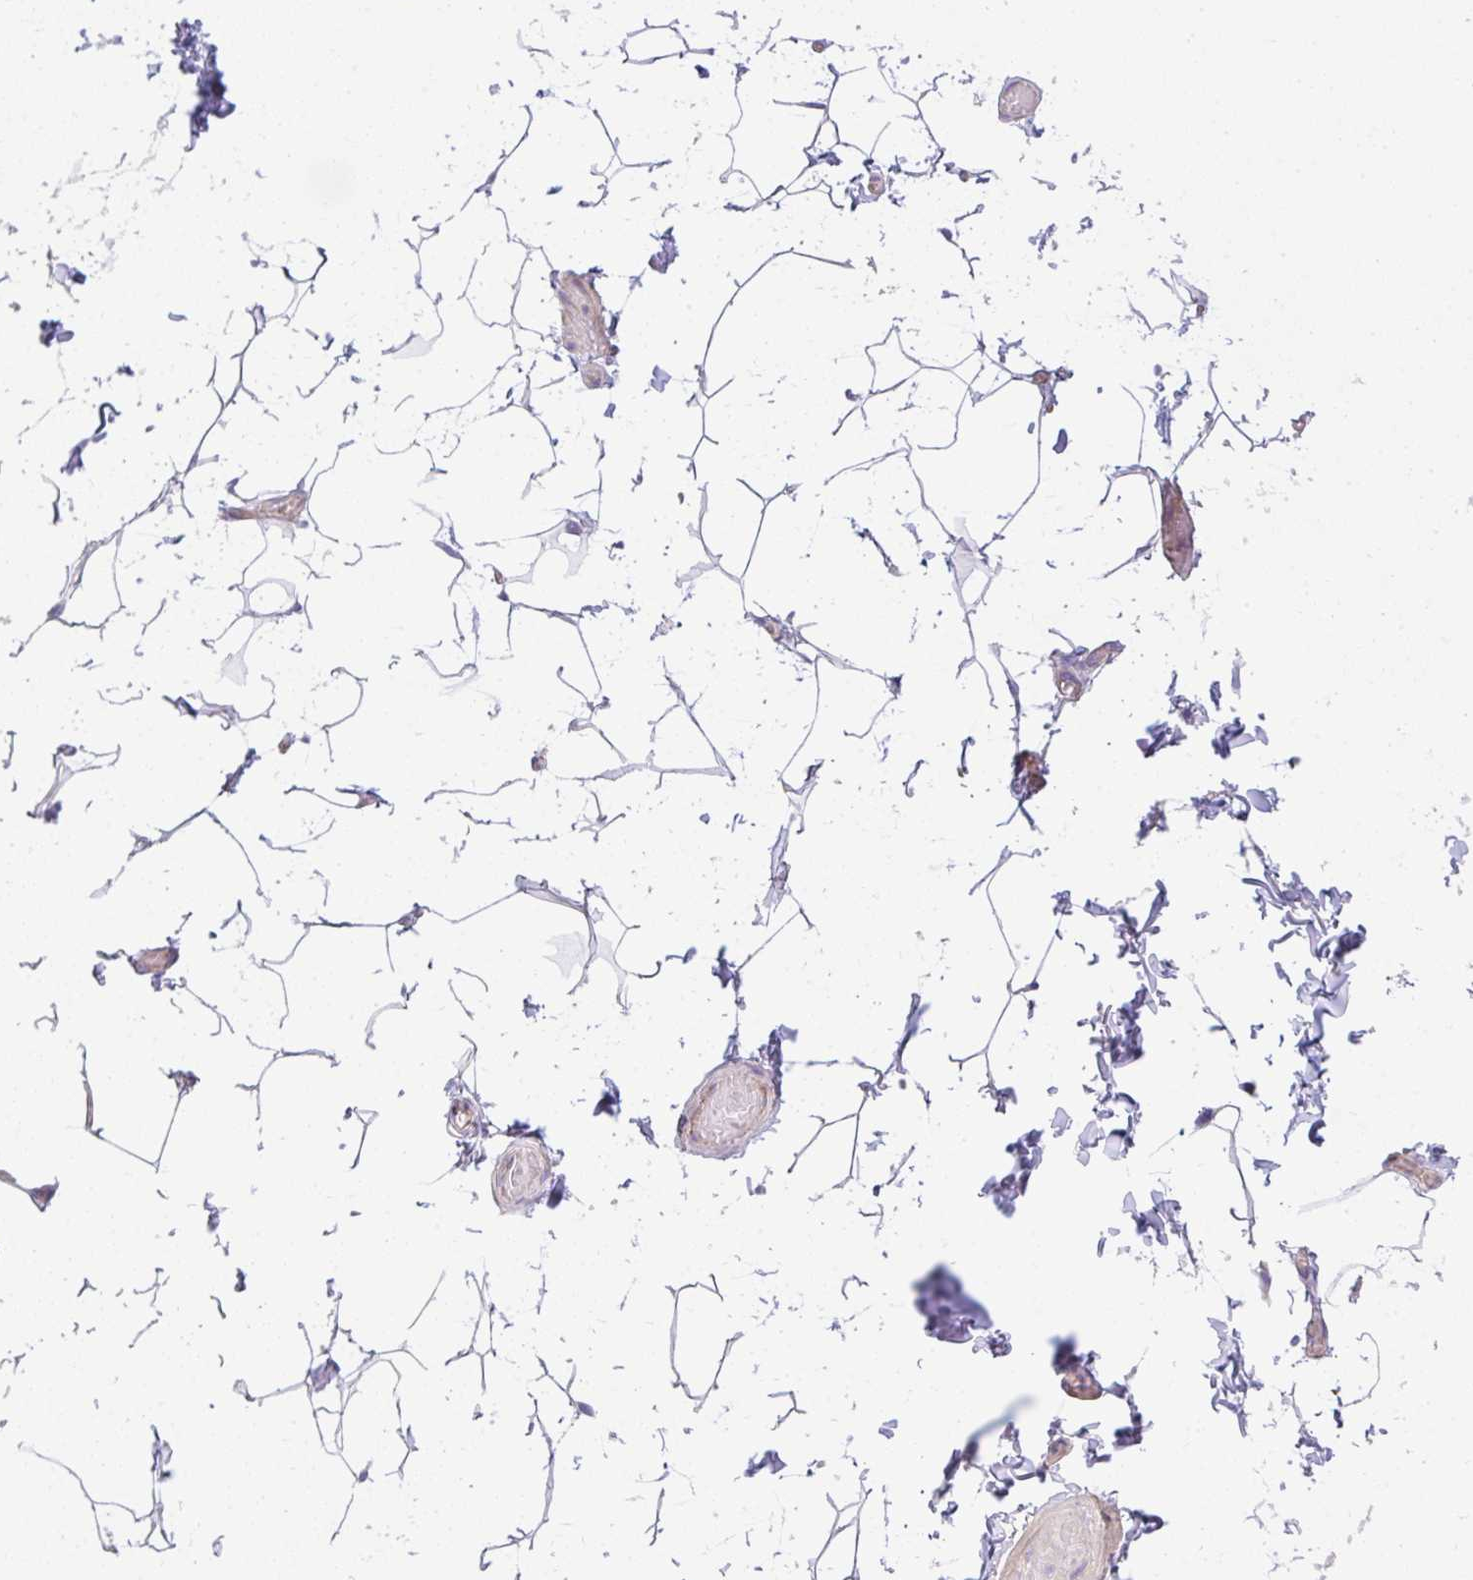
{"staining": {"intensity": "negative", "quantity": "none", "location": "none"}, "tissue": "adipose tissue", "cell_type": "Adipocytes", "image_type": "normal", "snomed": [{"axis": "morphology", "description": "Normal tissue, NOS"}, {"axis": "topography", "description": "Soft tissue"}, {"axis": "topography", "description": "Adipose tissue"}, {"axis": "topography", "description": "Vascular tissue"}, {"axis": "topography", "description": "Peripheral nerve tissue"}], "caption": "Human adipose tissue stained for a protein using immunohistochemistry (IHC) exhibits no staining in adipocytes.", "gene": "FILIP1", "patient": {"sex": "male", "age": 29}}